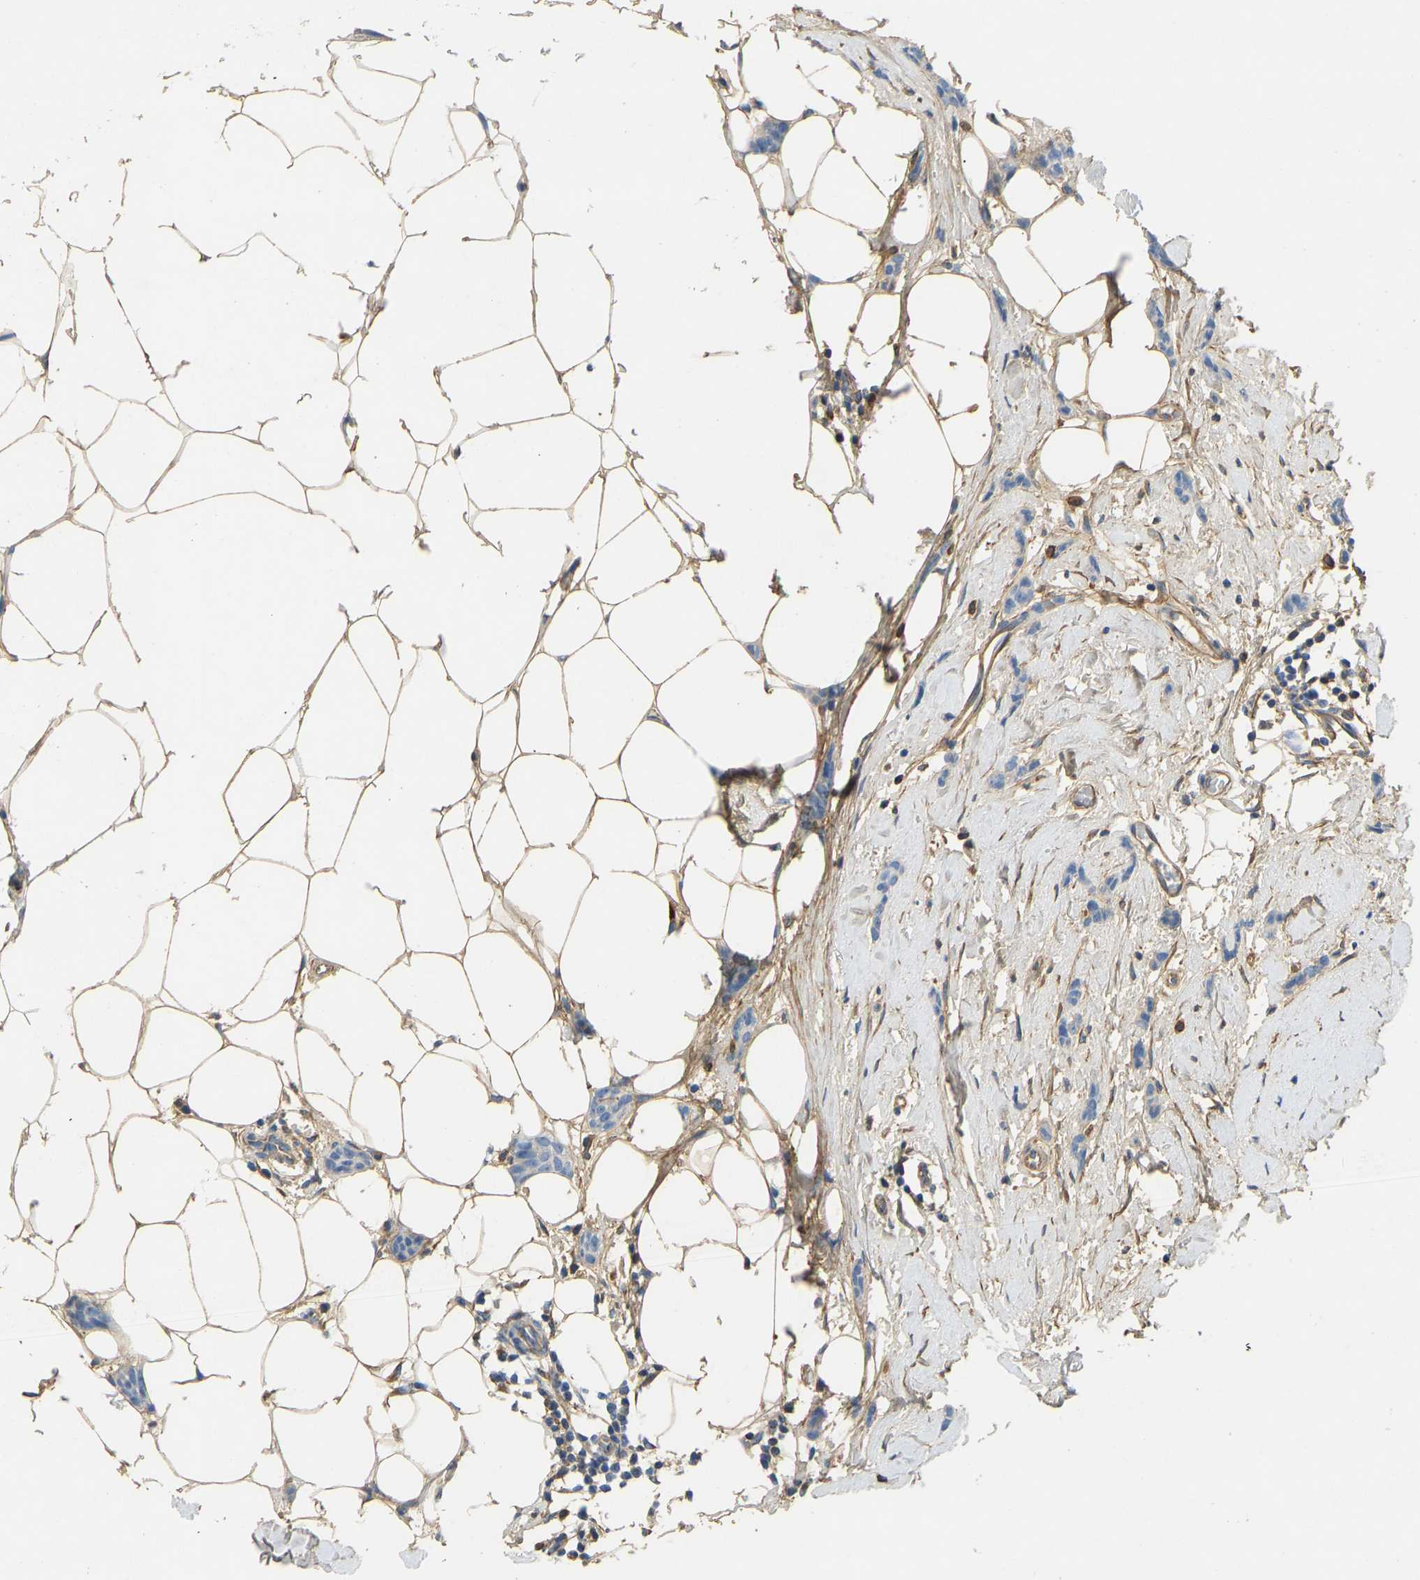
{"staining": {"intensity": "negative", "quantity": "none", "location": "none"}, "tissue": "breast cancer", "cell_type": "Tumor cells", "image_type": "cancer", "snomed": [{"axis": "morphology", "description": "Lobular carcinoma"}, {"axis": "topography", "description": "Skin"}, {"axis": "topography", "description": "Breast"}], "caption": "Breast cancer was stained to show a protein in brown. There is no significant expression in tumor cells.", "gene": "TECTA", "patient": {"sex": "female", "age": 46}}